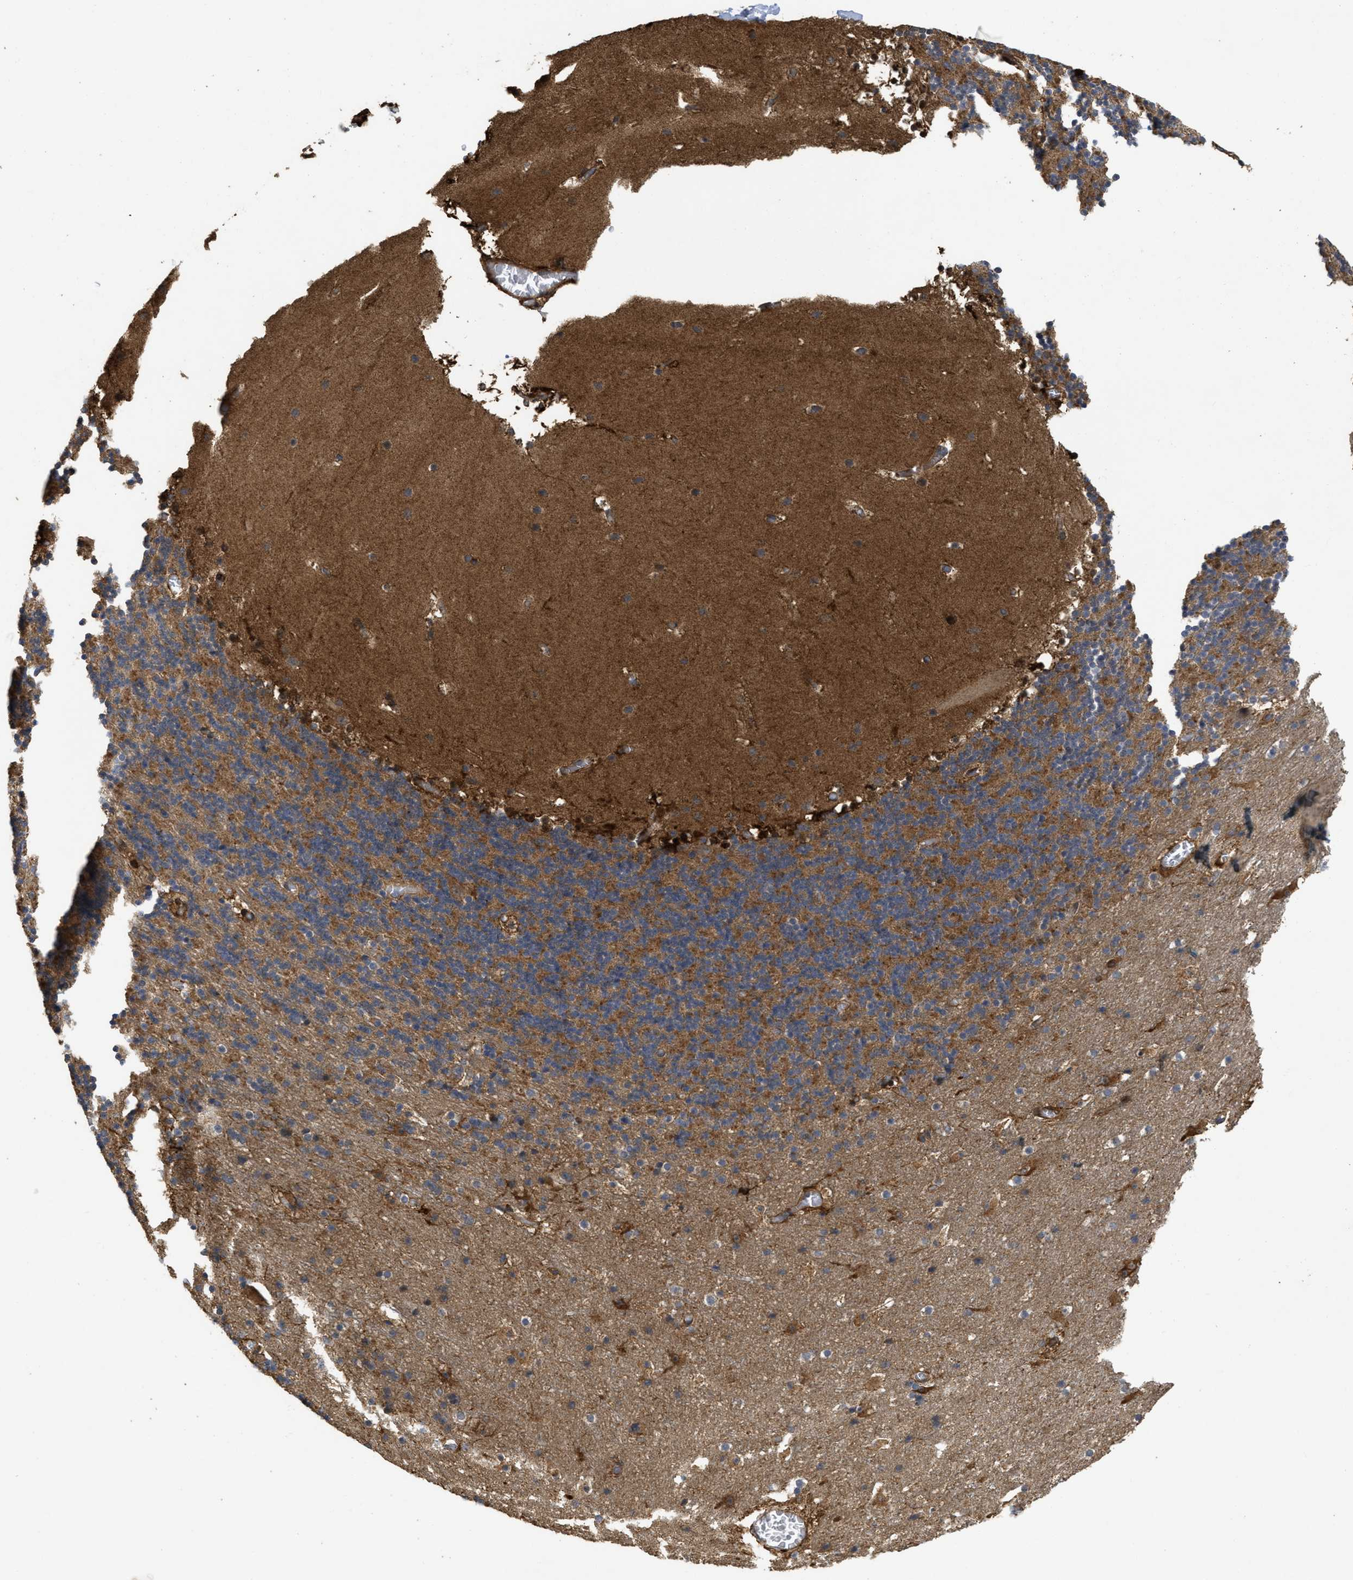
{"staining": {"intensity": "moderate", "quantity": ">75%", "location": "cytoplasmic/membranous"}, "tissue": "cerebellum", "cell_type": "Cells in granular layer", "image_type": "normal", "snomed": [{"axis": "morphology", "description": "Normal tissue, NOS"}, {"axis": "topography", "description": "Cerebellum"}], "caption": "Moderate cytoplasmic/membranous staining for a protein is seen in approximately >75% of cells in granular layer of benign cerebellum using immunohistochemistry.", "gene": "CBR3", "patient": {"sex": "male", "age": 45}}